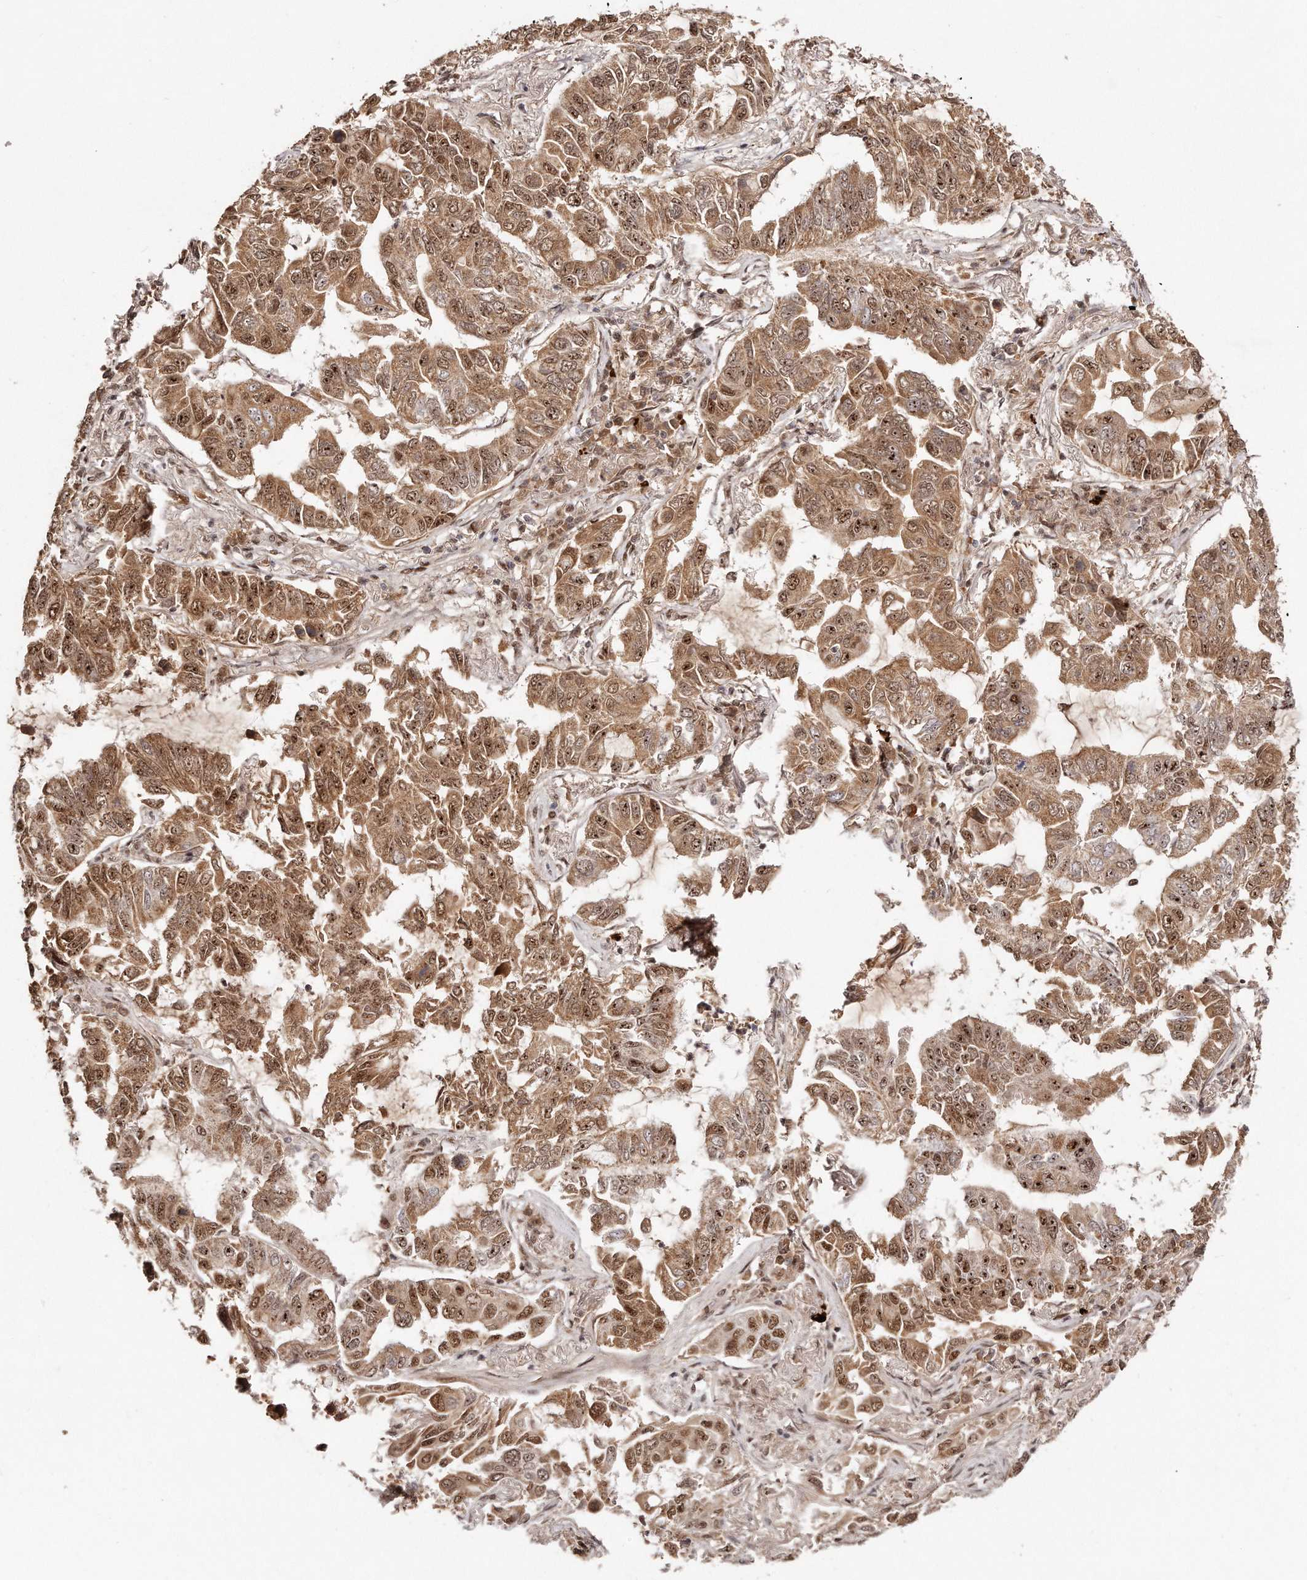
{"staining": {"intensity": "moderate", "quantity": ">75%", "location": "cytoplasmic/membranous,nuclear"}, "tissue": "lung cancer", "cell_type": "Tumor cells", "image_type": "cancer", "snomed": [{"axis": "morphology", "description": "Adenocarcinoma, NOS"}, {"axis": "topography", "description": "Lung"}], "caption": "DAB immunohistochemical staining of lung cancer displays moderate cytoplasmic/membranous and nuclear protein staining in approximately >75% of tumor cells.", "gene": "SOX4", "patient": {"sex": "male", "age": 64}}